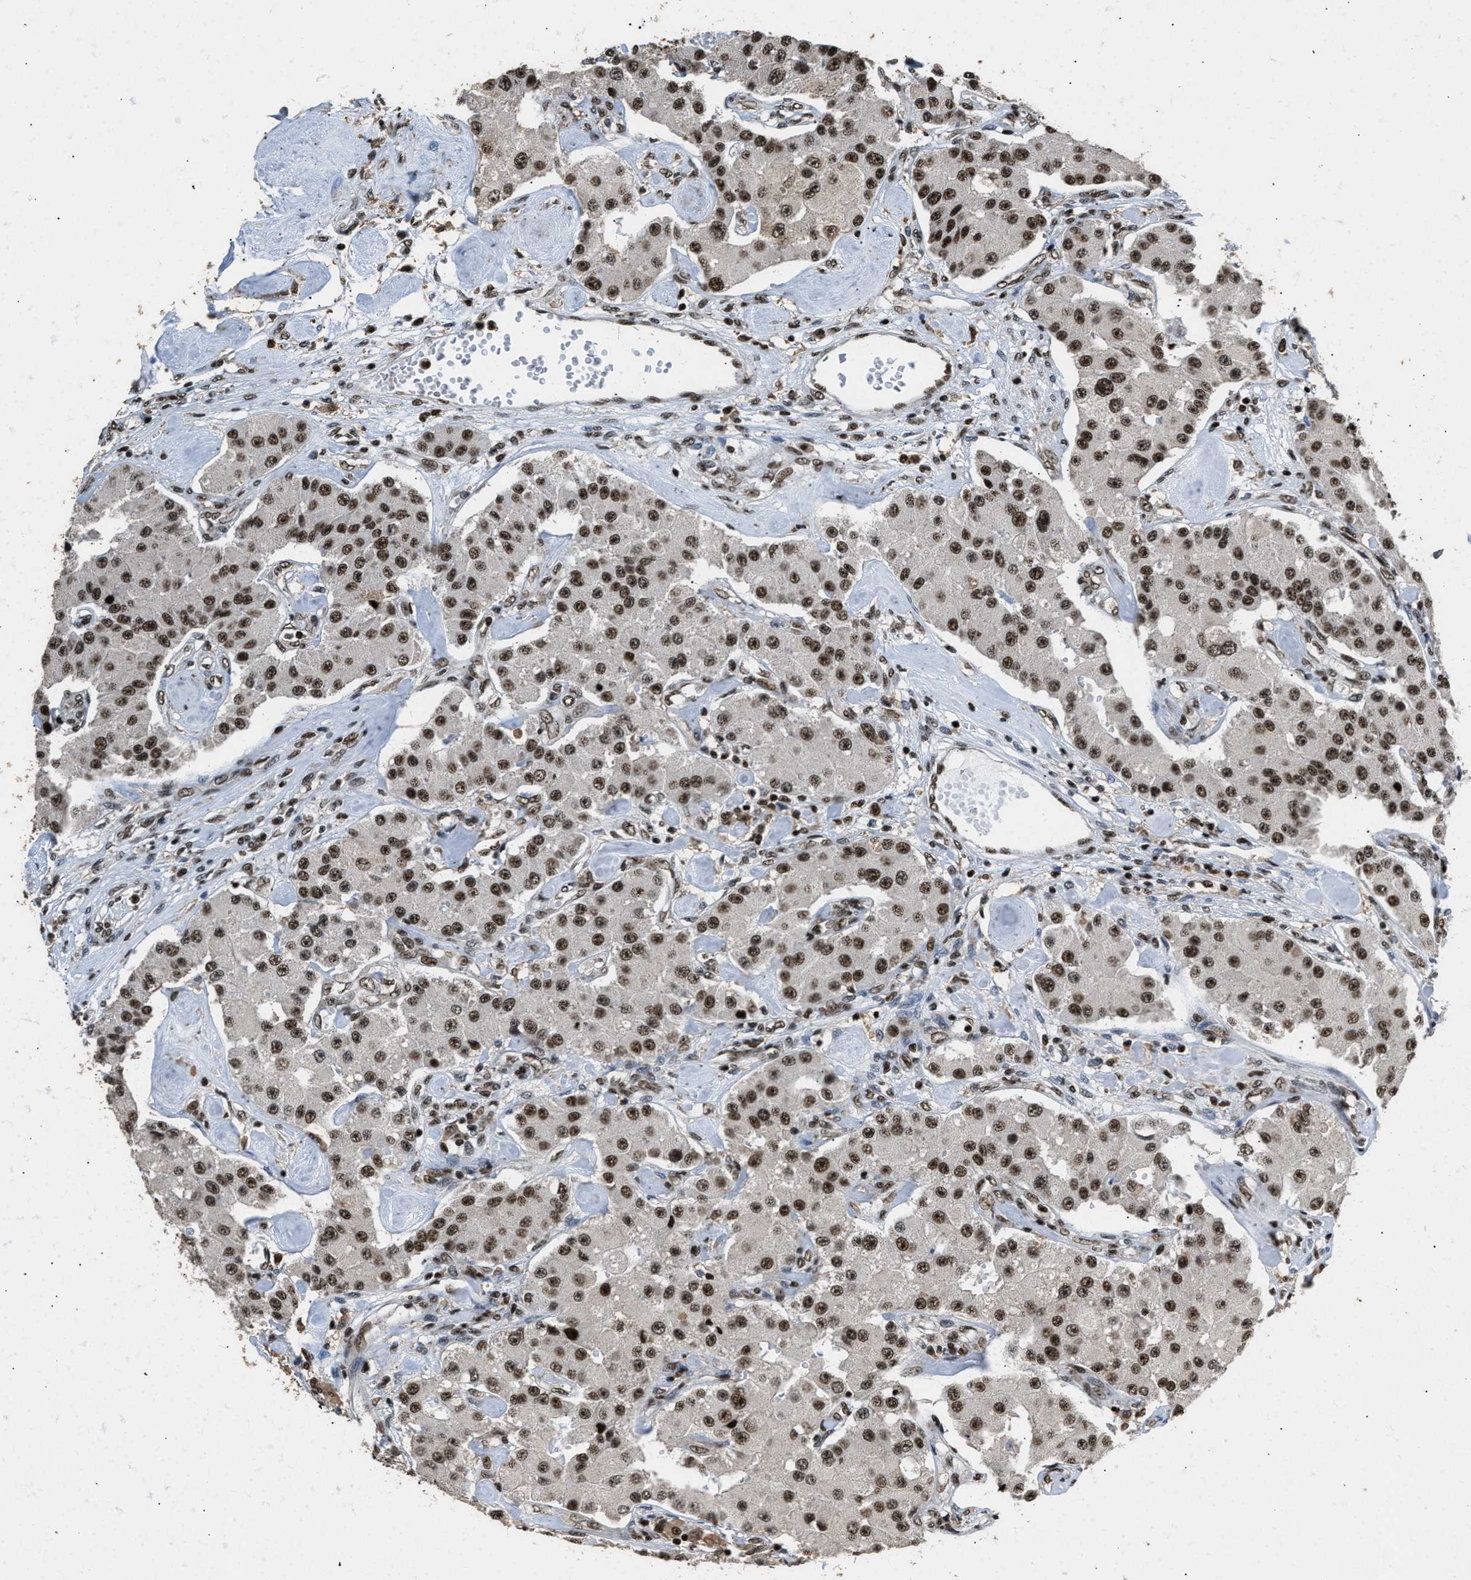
{"staining": {"intensity": "moderate", "quantity": ">75%", "location": "nuclear"}, "tissue": "carcinoid", "cell_type": "Tumor cells", "image_type": "cancer", "snomed": [{"axis": "morphology", "description": "Carcinoid, malignant, NOS"}, {"axis": "topography", "description": "Pancreas"}], "caption": "Immunohistochemical staining of human carcinoid displays medium levels of moderate nuclear protein staining in about >75% of tumor cells. The staining is performed using DAB brown chromogen to label protein expression. The nuclei are counter-stained blue using hematoxylin.", "gene": "RAD21", "patient": {"sex": "male", "age": 41}}